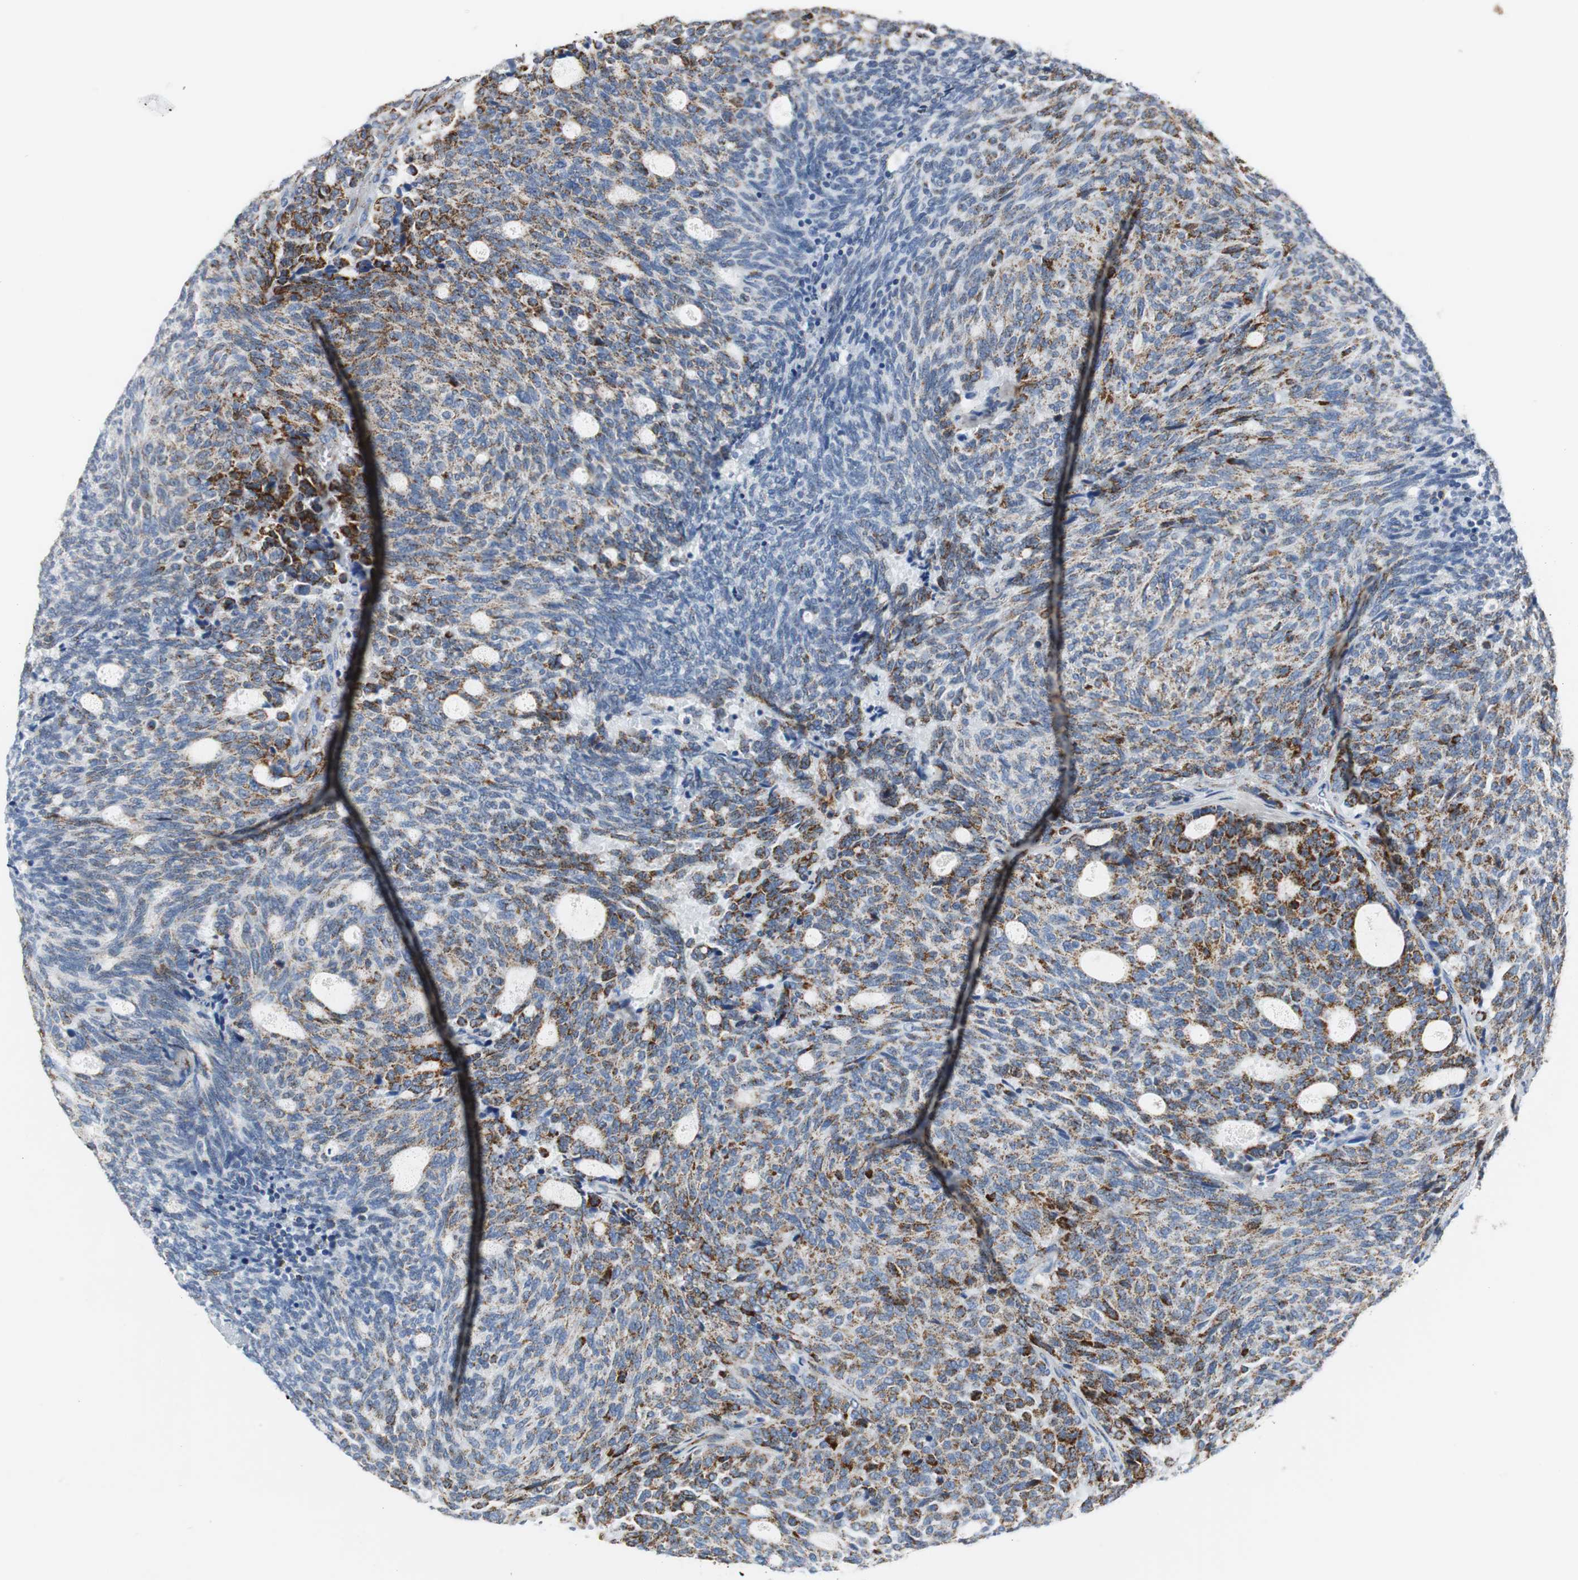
{"staining": {"intensity": "strong", "quantity": "25%-75%", "location": "cytoplasmic/membranous"}, "tissue": "carcinoid", "cell_type": "Tumor cells", "image_type": "cancer", "snomed": [{"axis": "morphology", "description": "Carcinoid, malignant, NOS"}, {"axis": "topography", "description": "Pancreas"}], "caption": "Tumor cells reveal strong cytoplasmic/membranous positivity in approximately 25%-75% of cells in carcinoid (malignant). (Stains: DAB (3,3'-diaminobenzidine) in brown, nuclei in blue, Microscopy: brightfield microscopy at high magnification).", "gene": "C1QTNF7", "patient": {"sex": "female", "age": 54}}